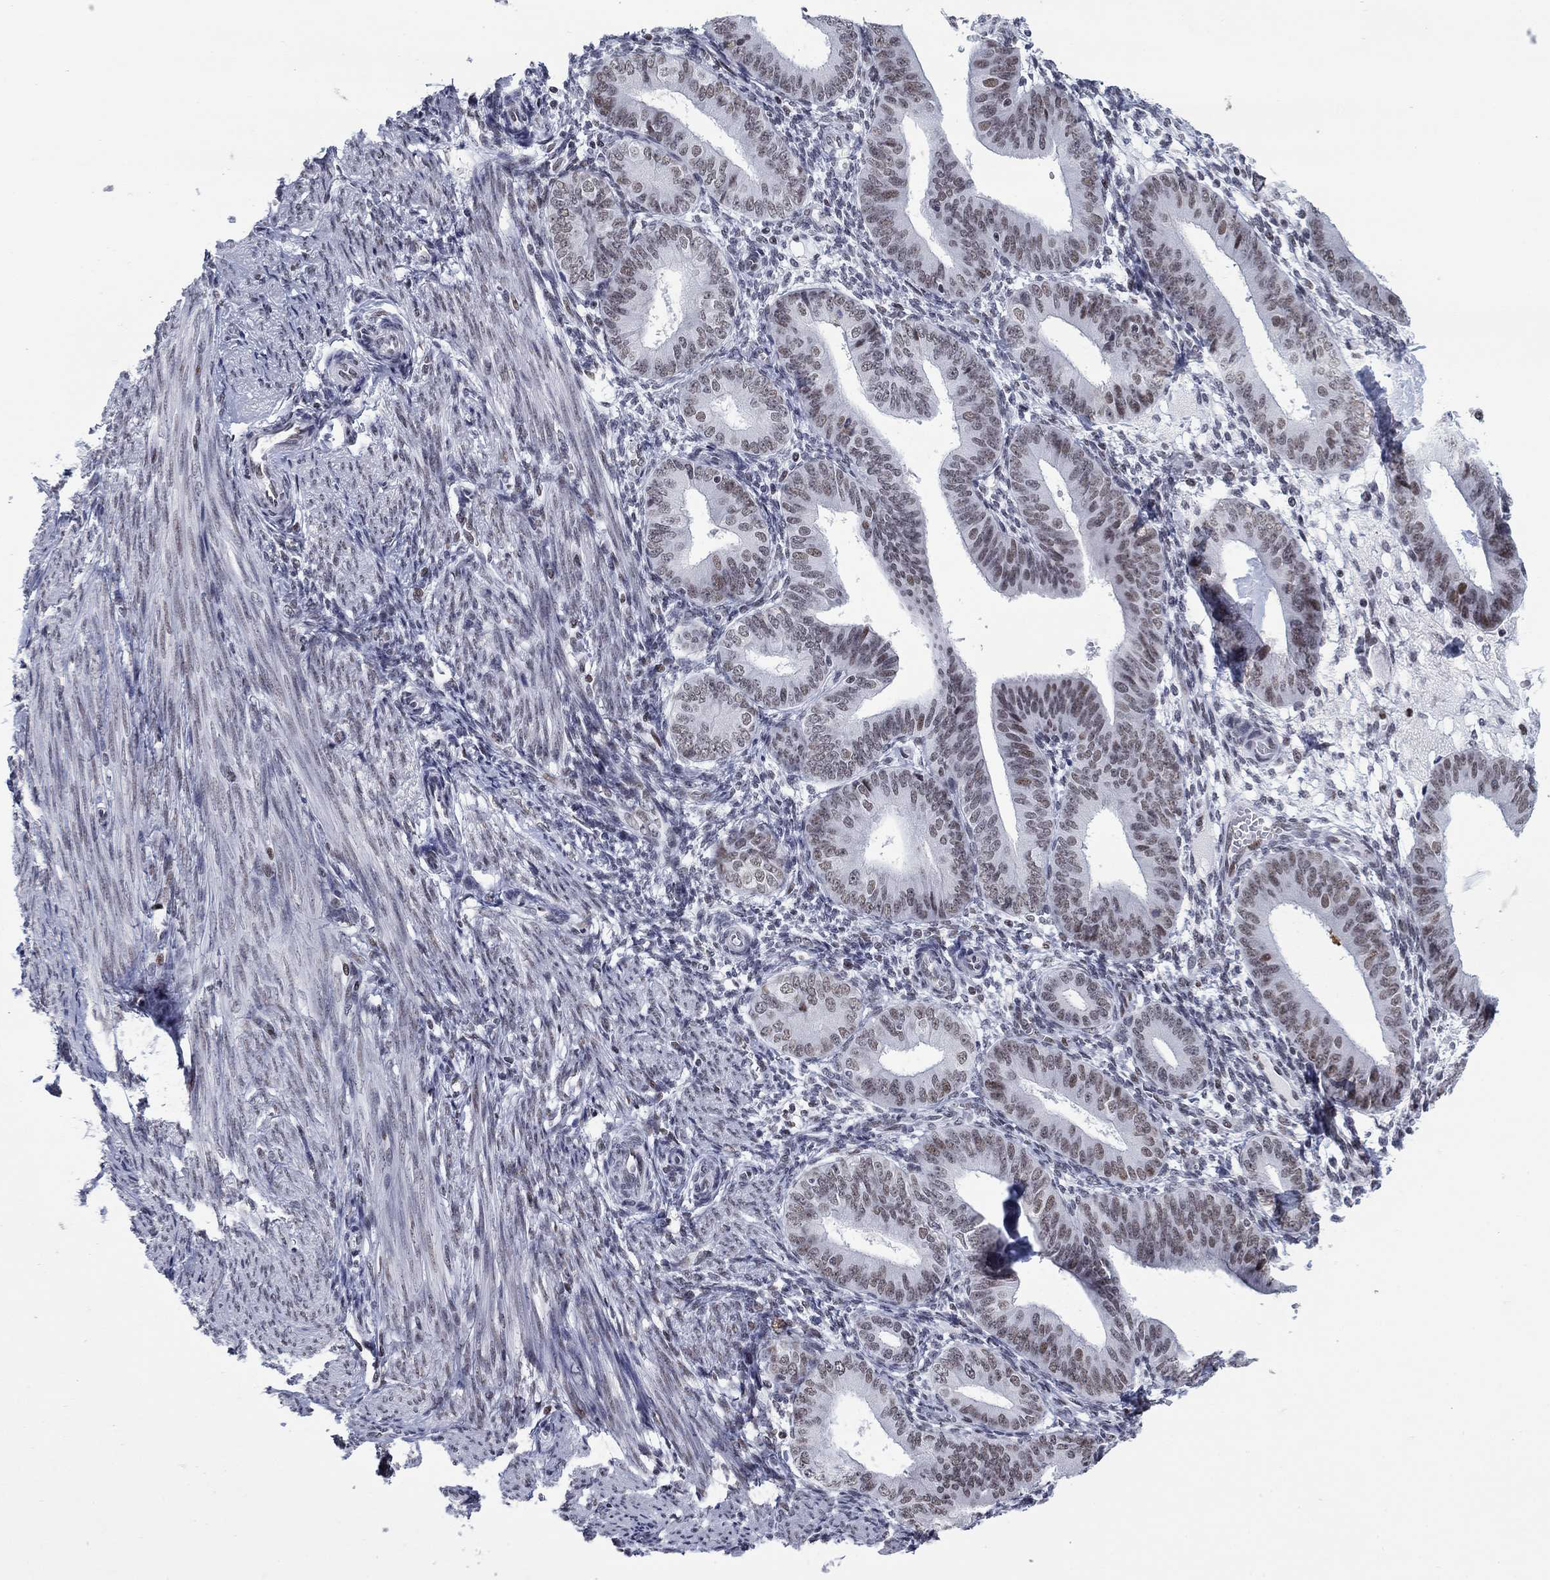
{"staining": {"intensity": "negative", "quantity": "none", "location": "none"}, "tissue": "endometrium", "cell_type": "Cells in endometrial stroma", "image_type": "normal", "snomed": [{"axis": "morphology", "description": "Normal tissue, NOS"}, {"axis": "topography", "description": "Endometrium"}], "caption": "High magnification brightfield microscopy of unremarkable endometrium stained with DAB (3,3'-diaminobenzidine) (brown) and counterstained with hematoxylin (blue): cells in endometrial stroma show no significant expression. The staining was performed using DAB to visualize the protein expression in brown, while the nuclei were stained in blue with hematoxylin (Magnification: 20x).", "gene": "NPAS3", "patient": {"sex": "female", "age": 39}}